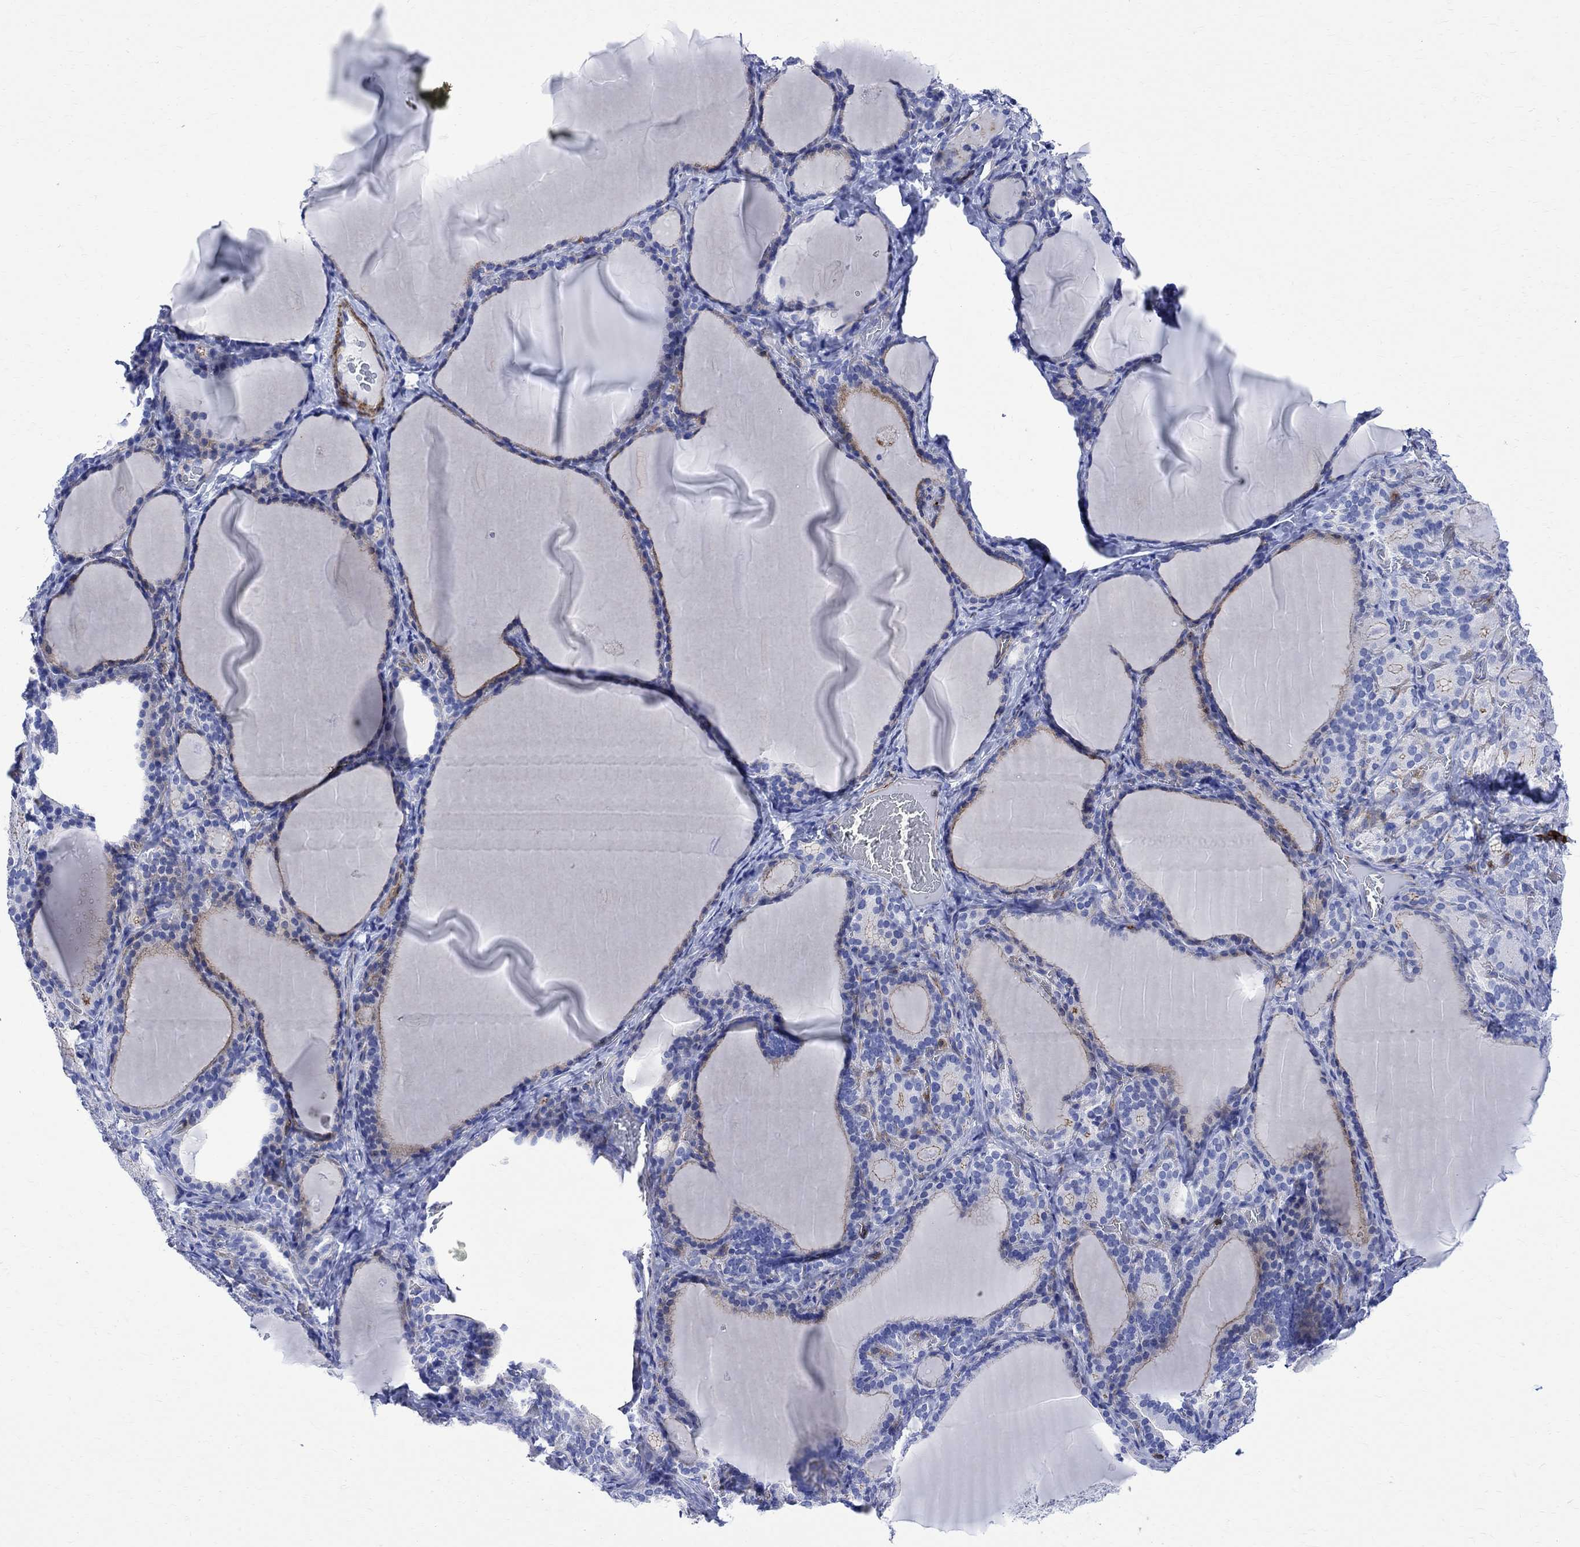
{"staining": {"intensity": "weak", "quantity": "<25%", "location": "cytoplasmic/membranous"}, "tissue": "thyroid gland", "cell_type": "Glandular cells", "image_type": "normal", "snomed": [{"axis": "morphology", "description": "Normal tissue, NOS"}, {"axis": "morphology", "description": "Hyperplasia, NOS"}, {"axis": "topography", "description": "Thyroid gland"}], "caption": "Protein analysis of unremarkable thyroid gland reveals no significant positivity in glandular cells.", "gene": "PARVB", "patient": {"sex": "female", "age": 27}}